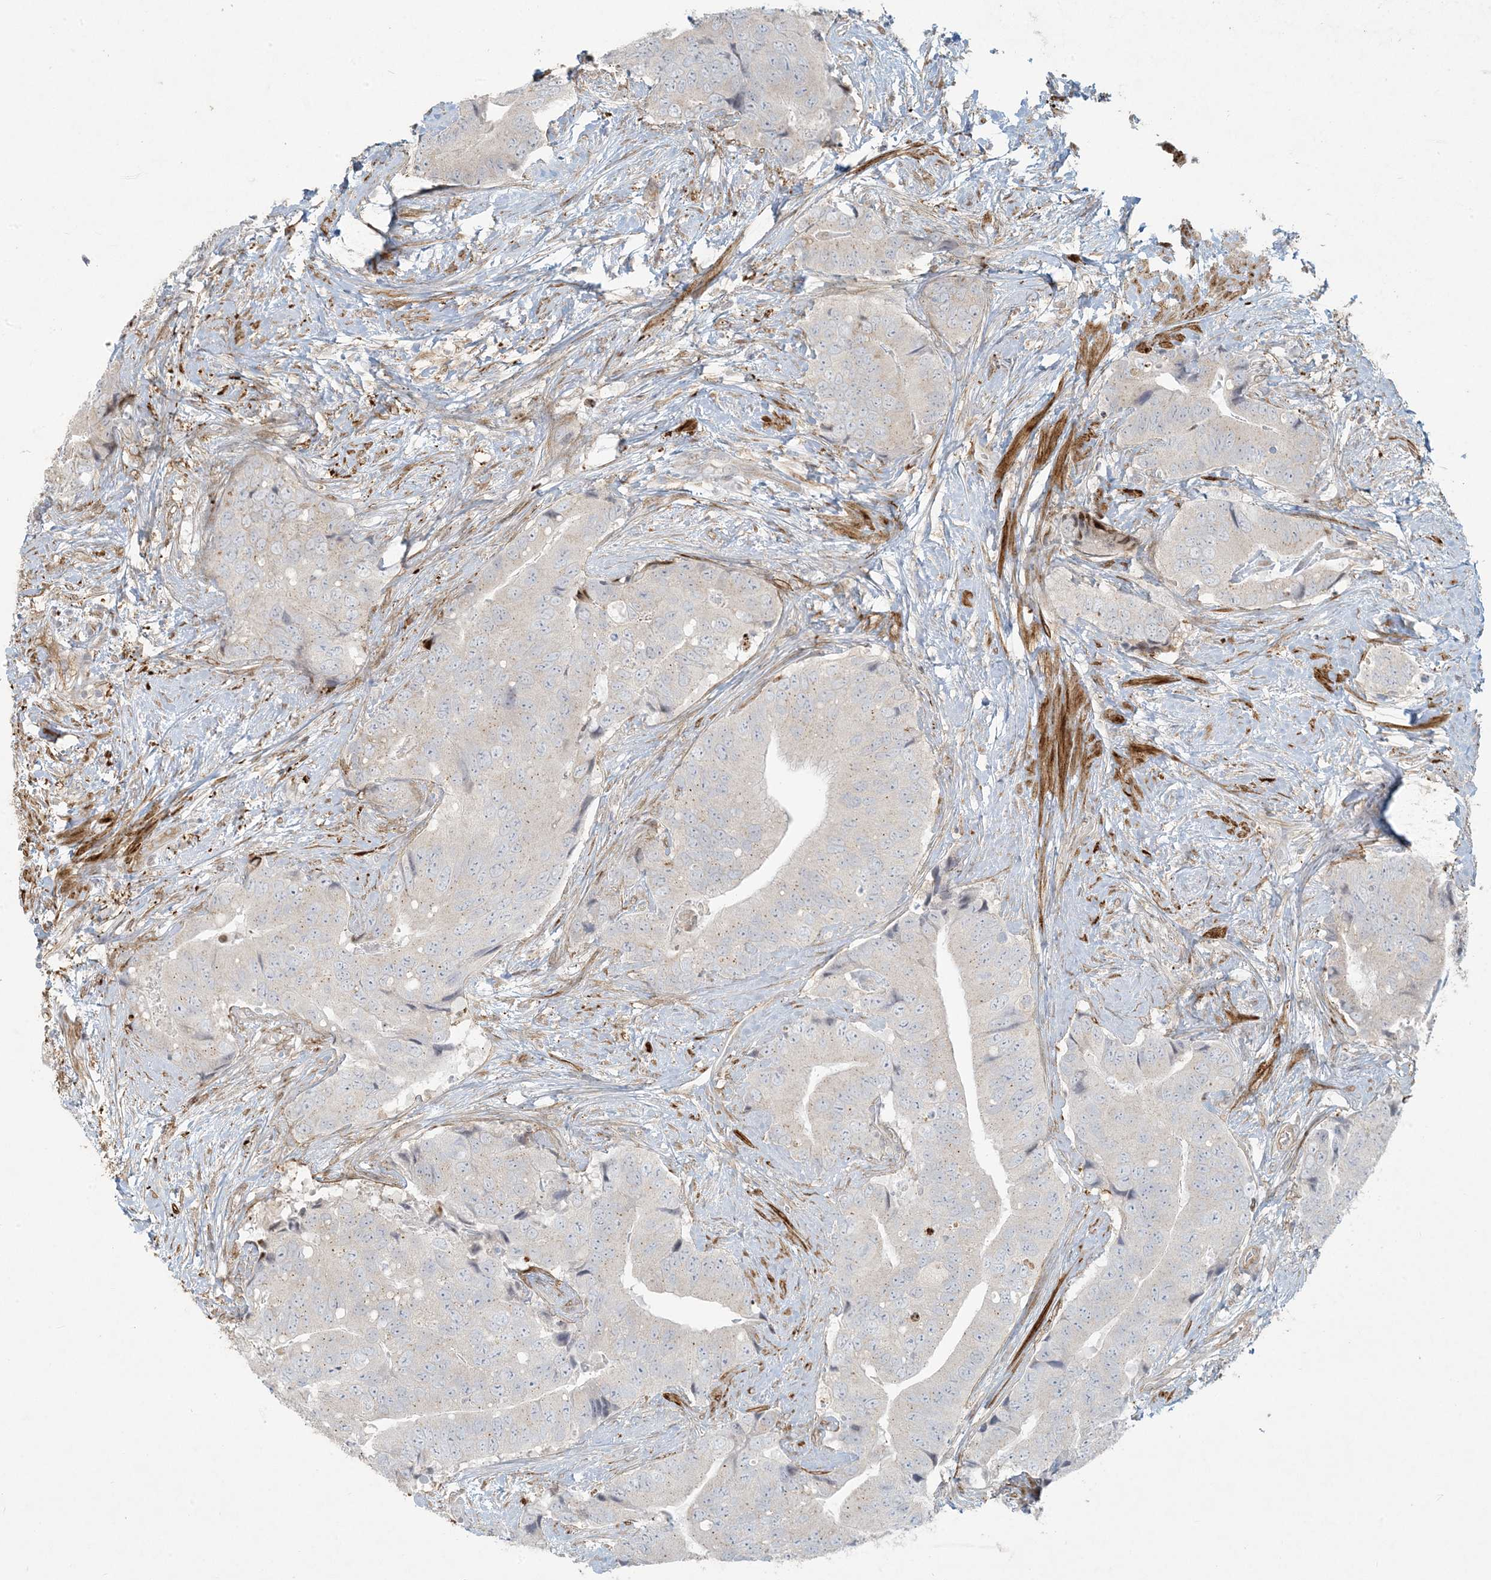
{"staining": {"intensity": "negative", "quantity": "none", "location": "none"}, "tissue": "prostate cancer", "cell_type": "Tumor cells", "image_type": "cancer", "snomed": [{"axis": "morphology", "description": "Adenocarcinoma, High grade"}, {"axis": "topography", "description": "Prostate"}], "caption": "Tumor cells are negative for protein expression in human prostate cancer (adenocarcinoma (high-grade)).", "gene": "BCORL1", "patient": {"sex": "male", "age": 70}}